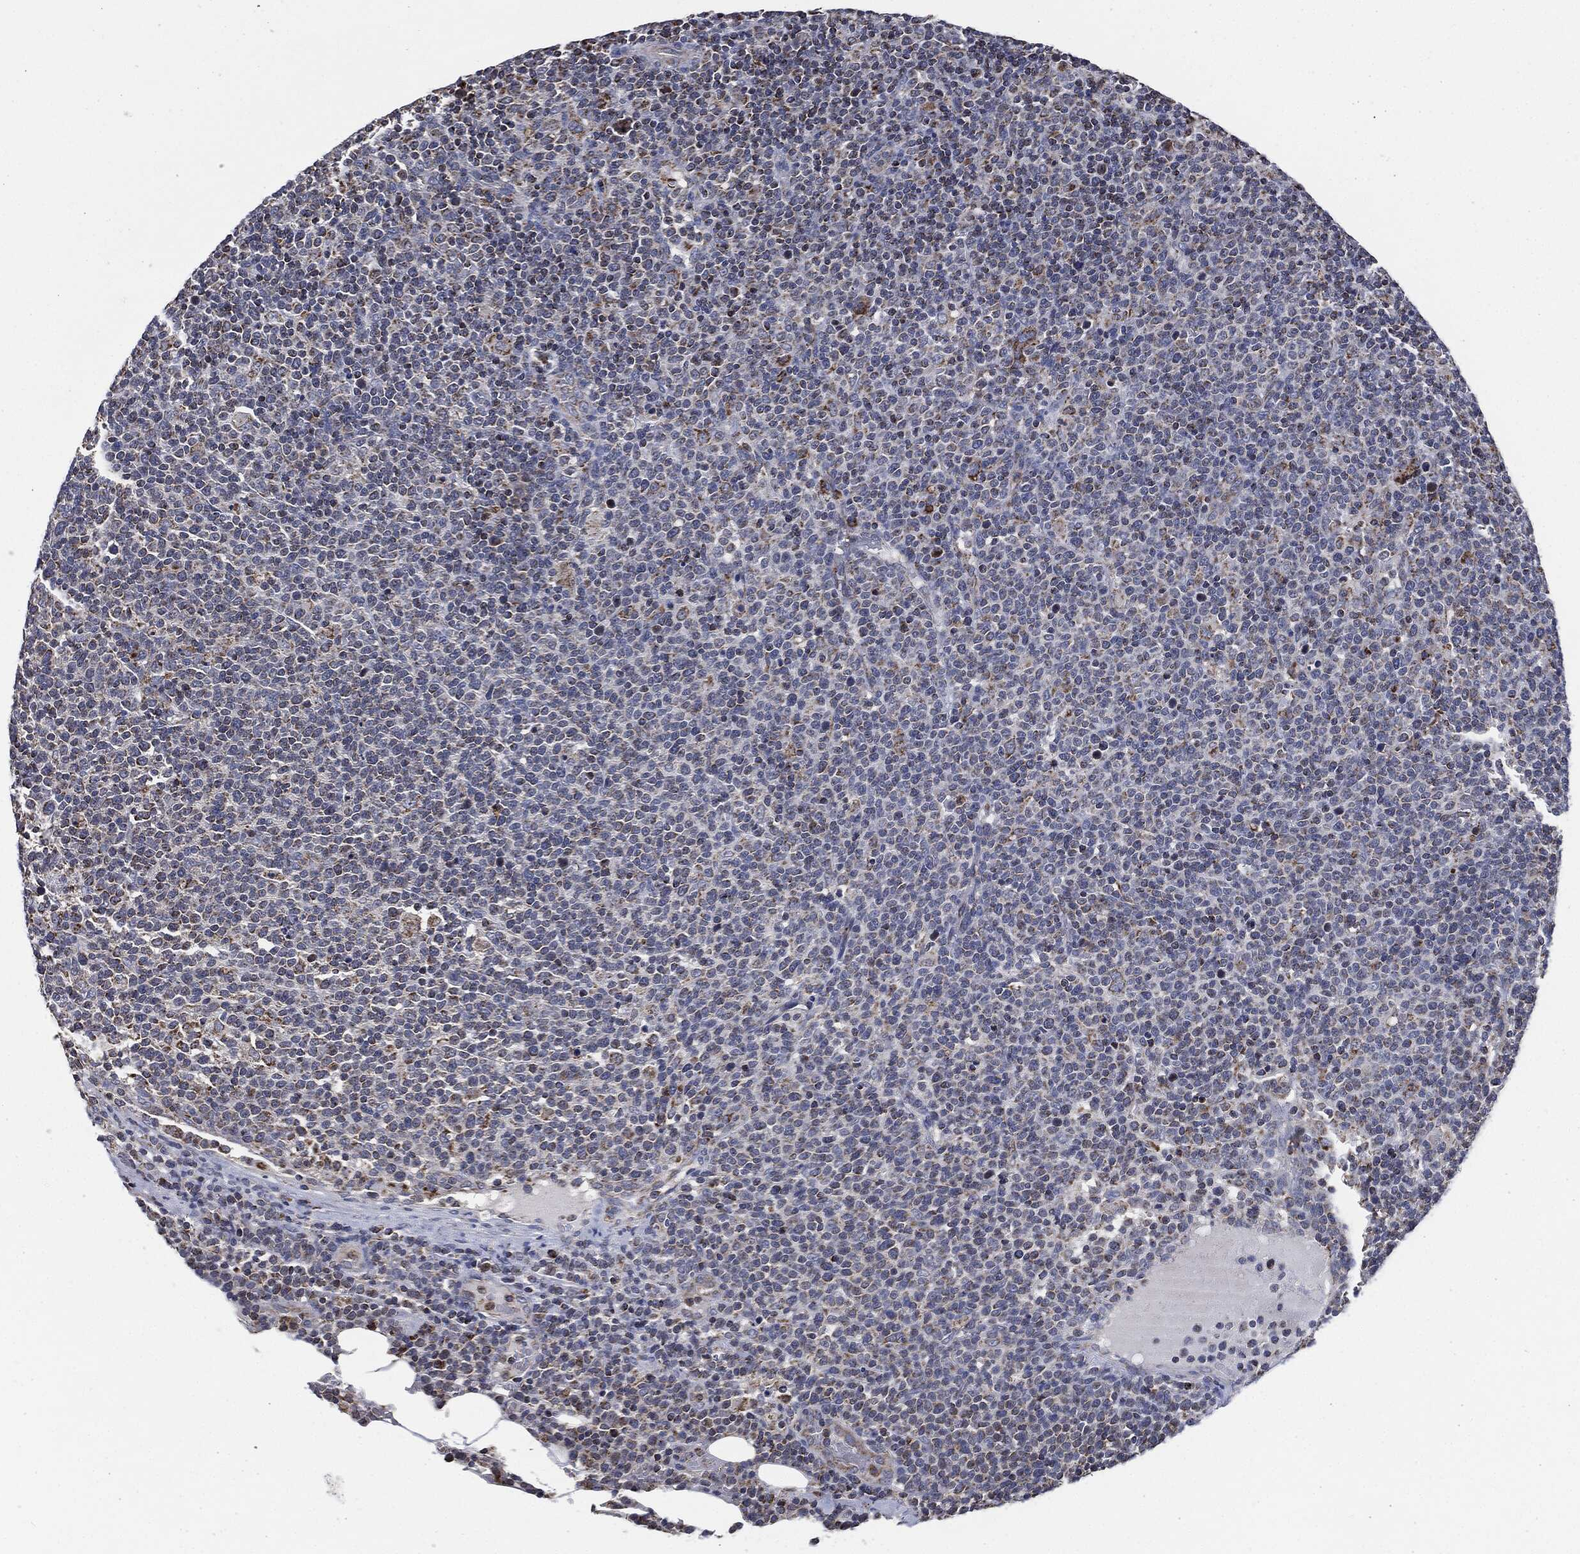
{"staining": {"intensity": "weak", "quantity": "<25%", "location": "cytoplasmic/membranous"}, "tissue": "lymphoma", "cell_type": "Tumor cells", "image_type": "cancer", "snomed": [{"axis": "morphology", "description": "Malignant lymphoma, non-Hodgkin's type, High grade"}, {"axis": "topography", "description": "Lymph node"}], "caption": "An IHC photomicrograph of malignant lymphoma, non-Hodgkin's type (high-grade) is shown. There is no staining in tumor cells of malignant lymphoma, non-Hodgkin's type (high-grade). The staining was performed using DAB (3,3'-diaminobenzidine) to visualize the protein expression in brown, while the nuclei were stained in blue with hematoxylin (Magnification: 20x).", "gene": "NDUFV2", "patient": {"sex": "male", "age": 61}}